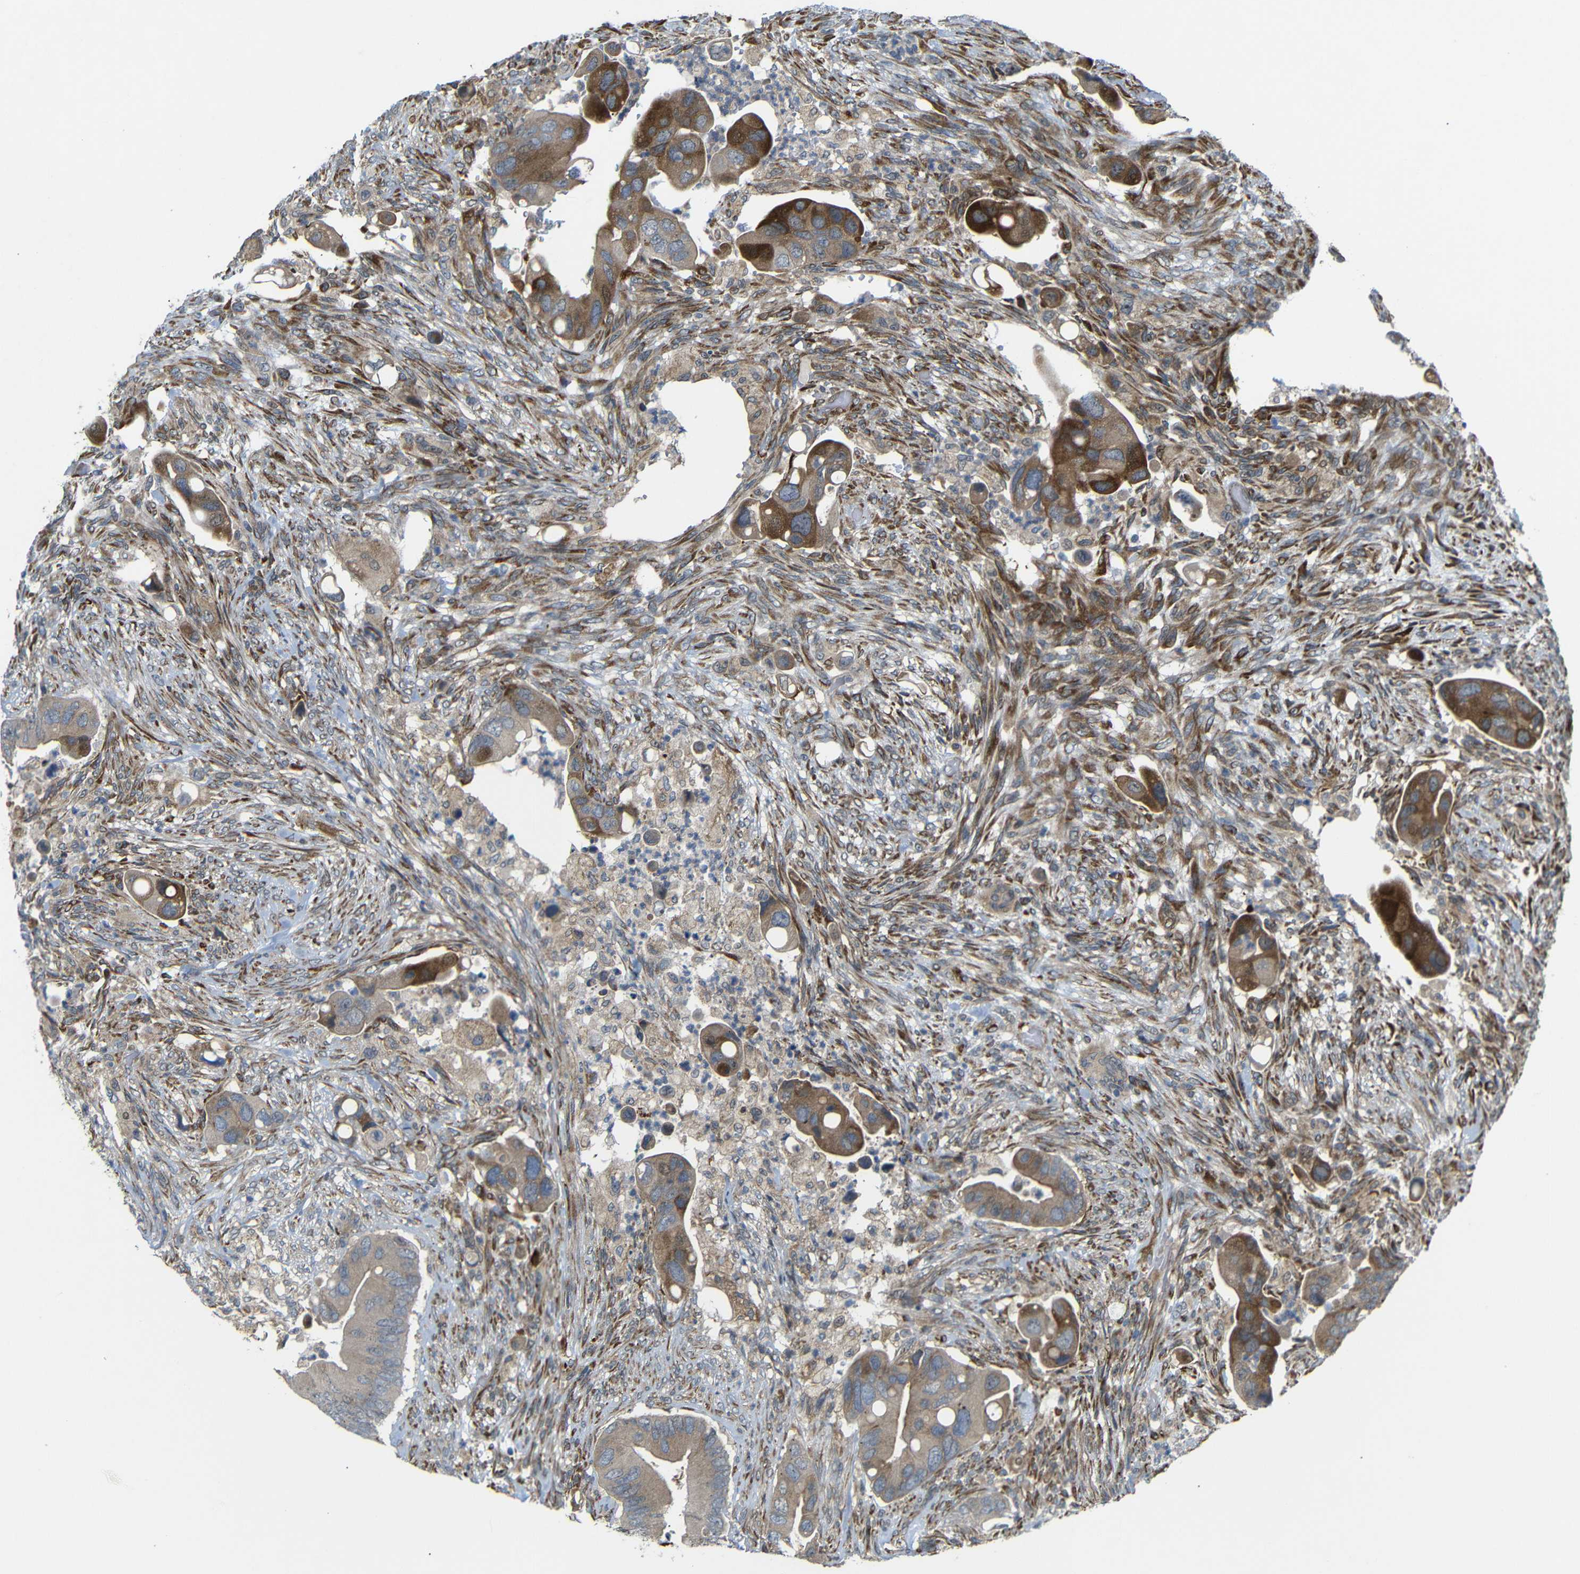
{"staining": {"intensity": "moderate", "quantity": ">75%", "location": "cytoplasmic/membranous"}, "tissue": "colorectal cancer", "cell_type": "Tumor cells", "image_type": "cancer", "snomed": [{"axis": "morphology", "description": "Adenocarcinoma, NOS"}, {"axis": "topography", "description": "Rectum"}], "caption": "Immunohistochemistry (DAB (3,3'-diaminobenzidine)) staining of human colorectal adenocarcinoma reveals moderate cytoplasmic/membranous protein positivity in approximately >75% of tumor cells. The protein of interest is stained brown, and the nuclei are stained in blue (DAB IHC with brightfield microscopy, high magnification).", "gene": "P3H2", "patient": {"sex": "female", "age": 57}}